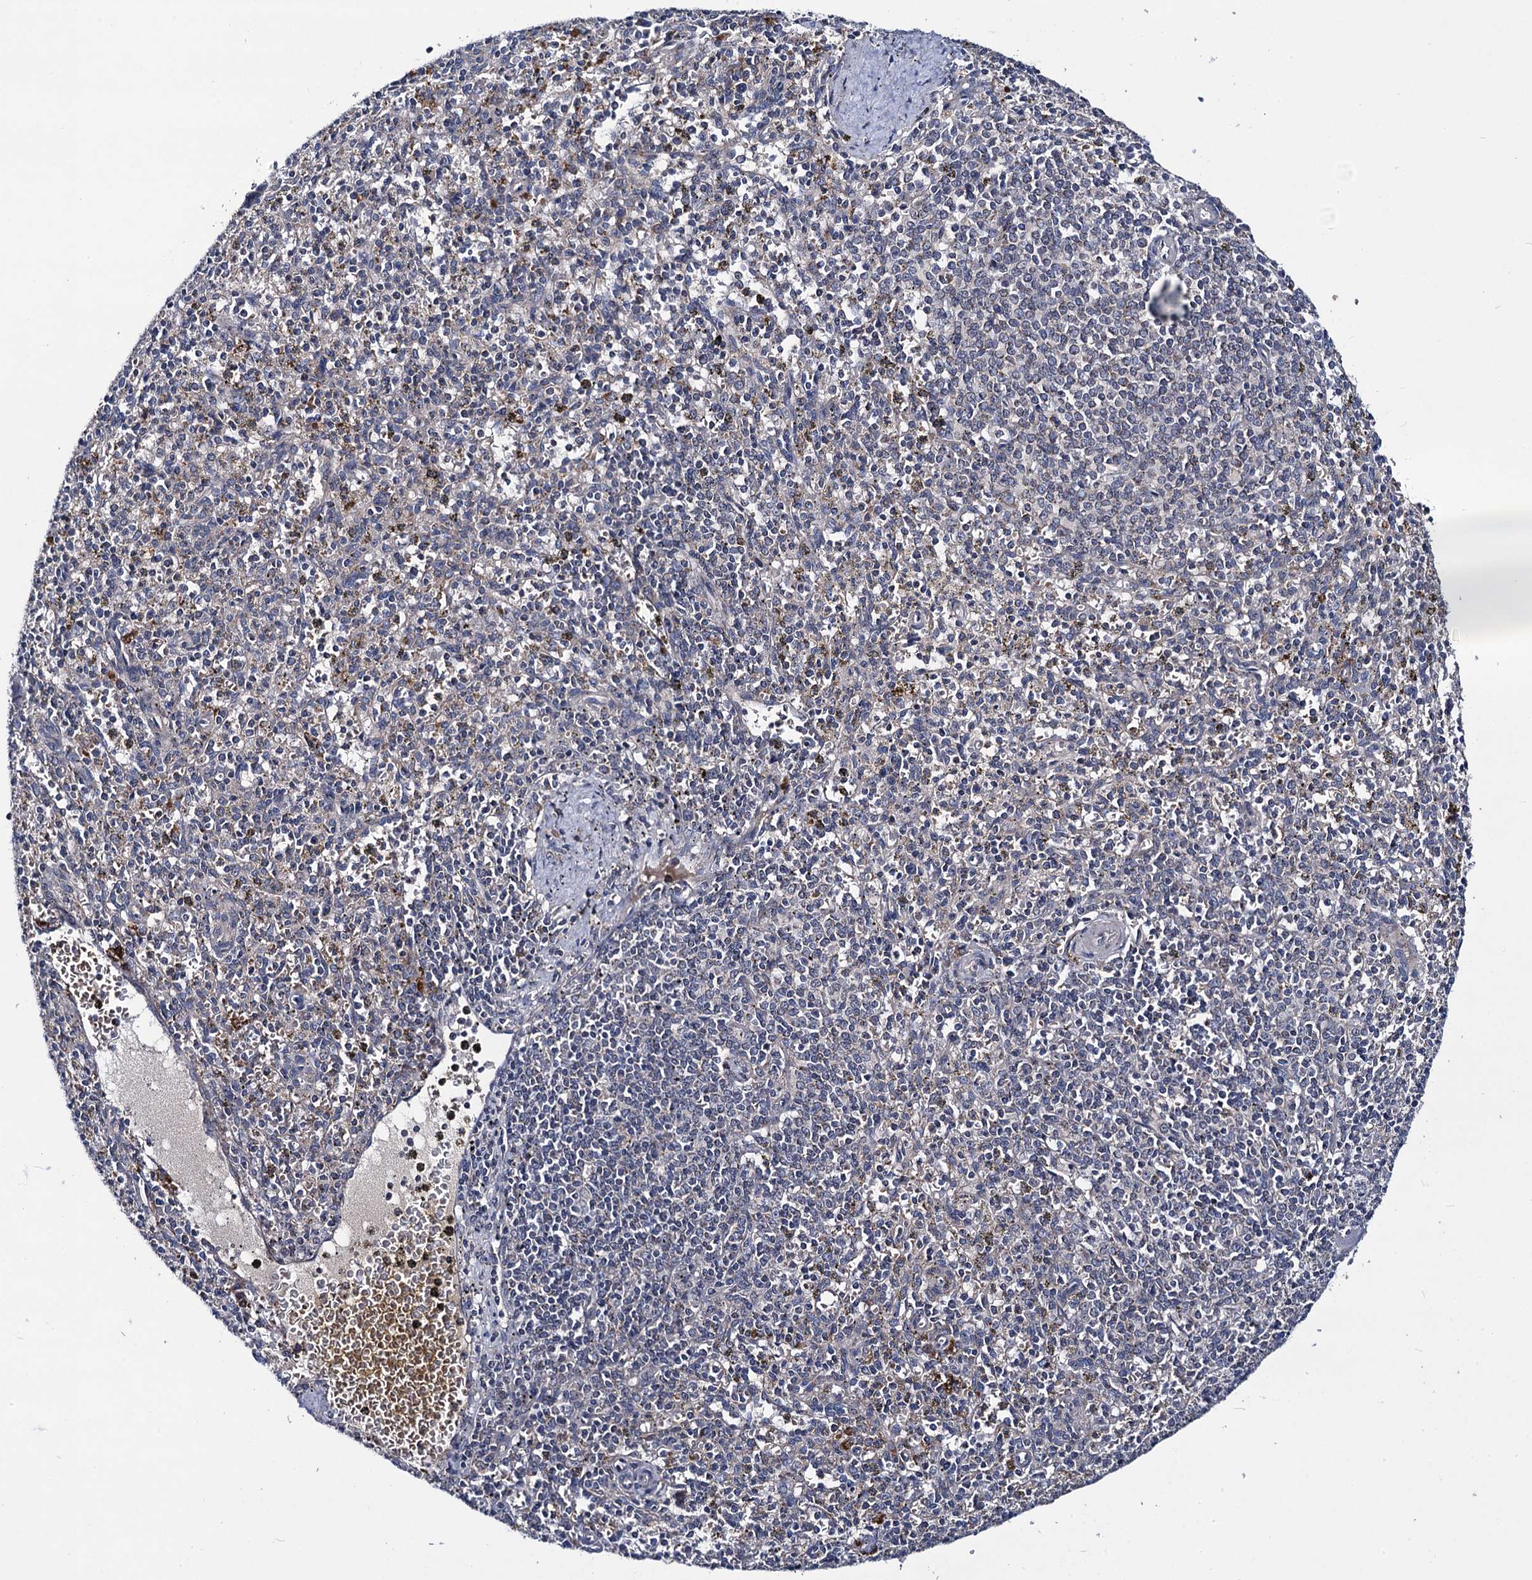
{"staining": {"intensity": "negative", "quantity": "none", "location": "none"}, "tissue": "spleen", "cell_type": "Cells in red pulp", "image_type": "normal", "snomed": [{"axis": "morphology", "description": "Normal tissue, NOS"}, {"axis": "topography", "description": "Spleen"}], "caption": "An IHC image of benign spleen is shown. There is no staining in cells in red pulp of spleen. Nuclei are stained in blue.", "gene": "VPS37D", "patient": {"sex": "male", "age": 72}}